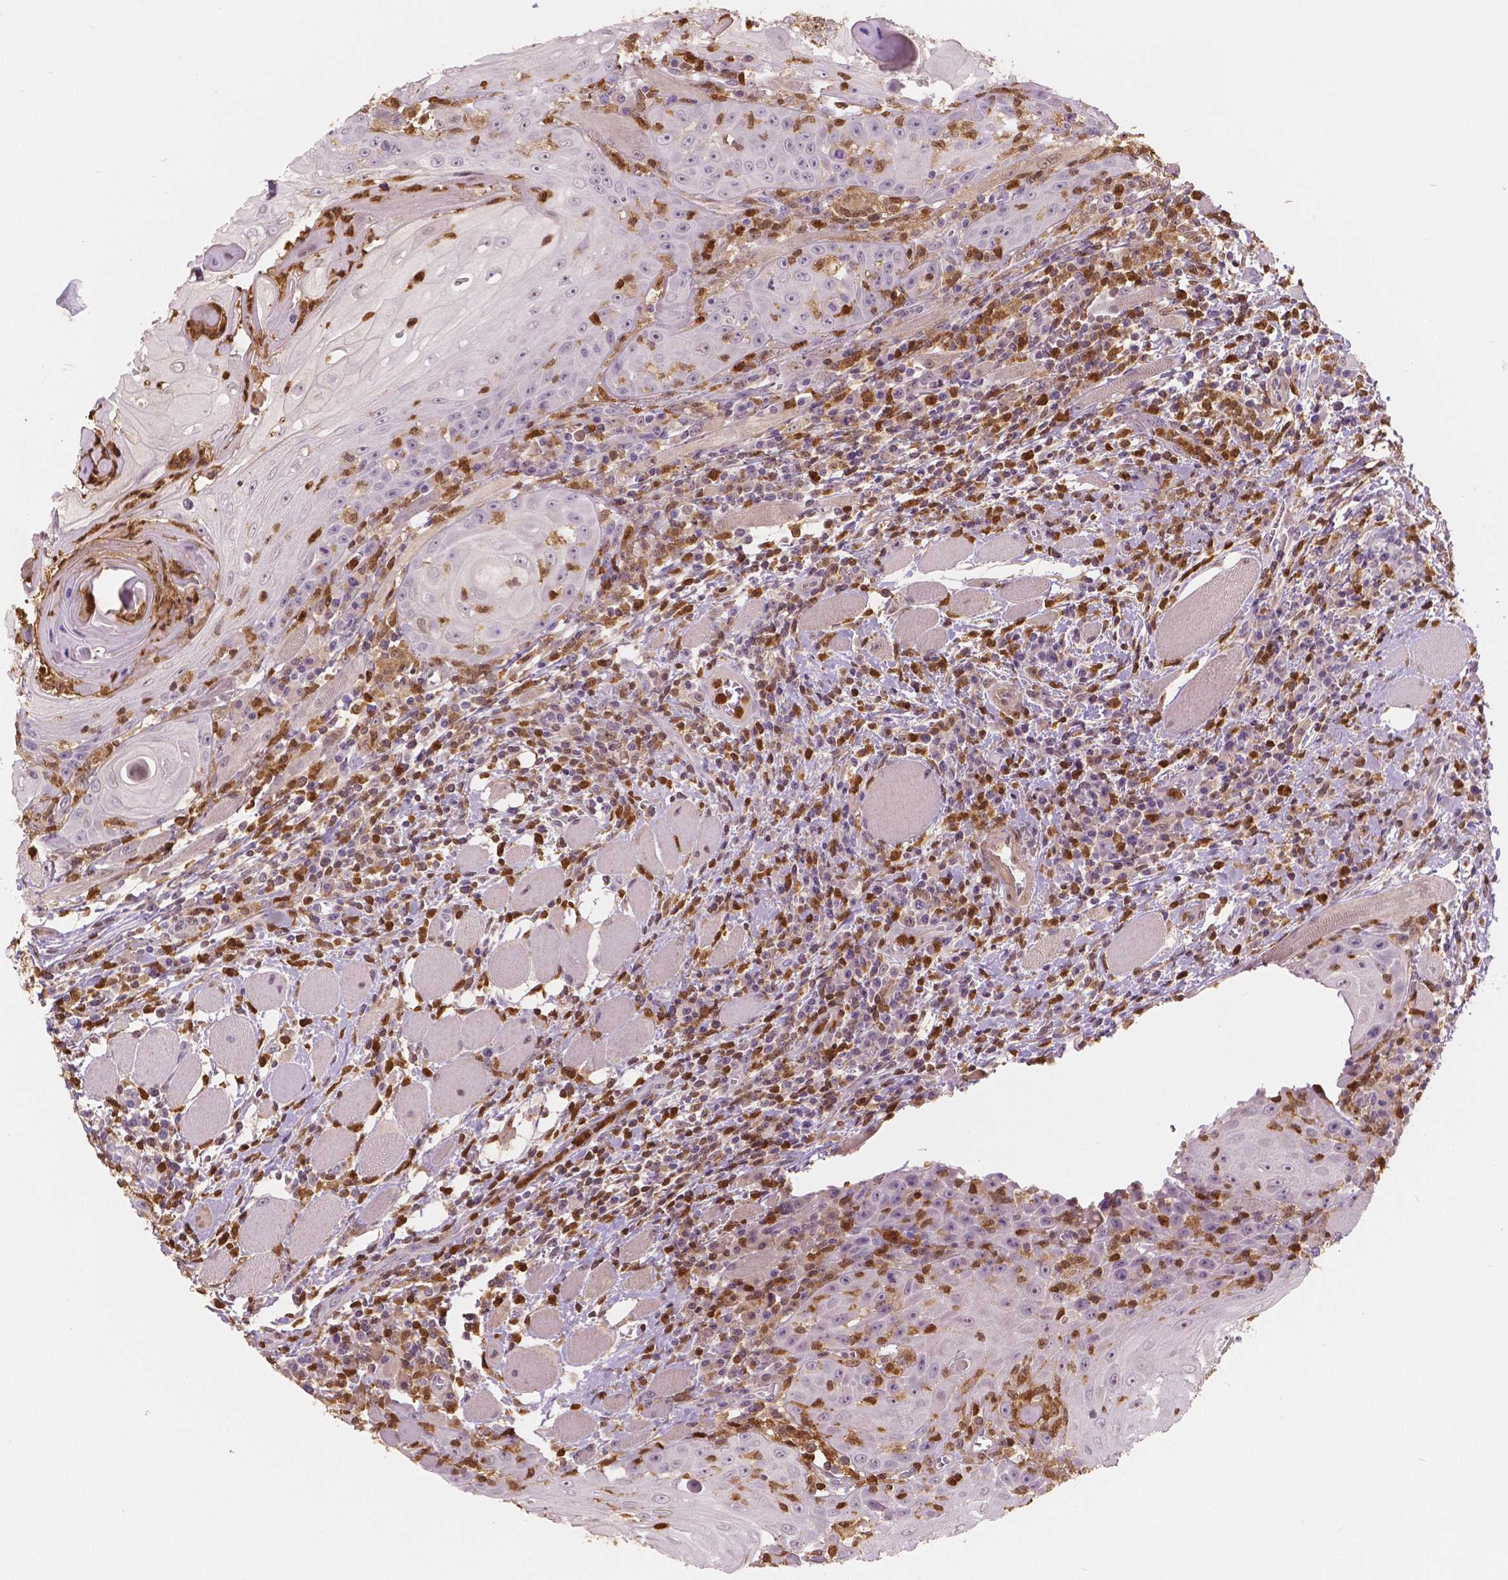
{"staining": {"intensity": "negative", "quantity": "none", "location": "none"}, "tissue": "head and neck cancer", "cell_type": "Tumor cells", "image_type": "cancer", "snomed": [{"axis": "morphology", "description": "Squamous cell carcinoma, NOS"}, {"axis": "topography", "description": "Head-Neck"}], "caption": "The micrograph exhibits no staining of tumor cells in head and neck cancer (squamous cell carcinoma). (DAB immunohistochemistry (IHC) with hematoxylin counter stain).", "gene": "S100A4", "patient": {"sex": "male", "age": 52}}